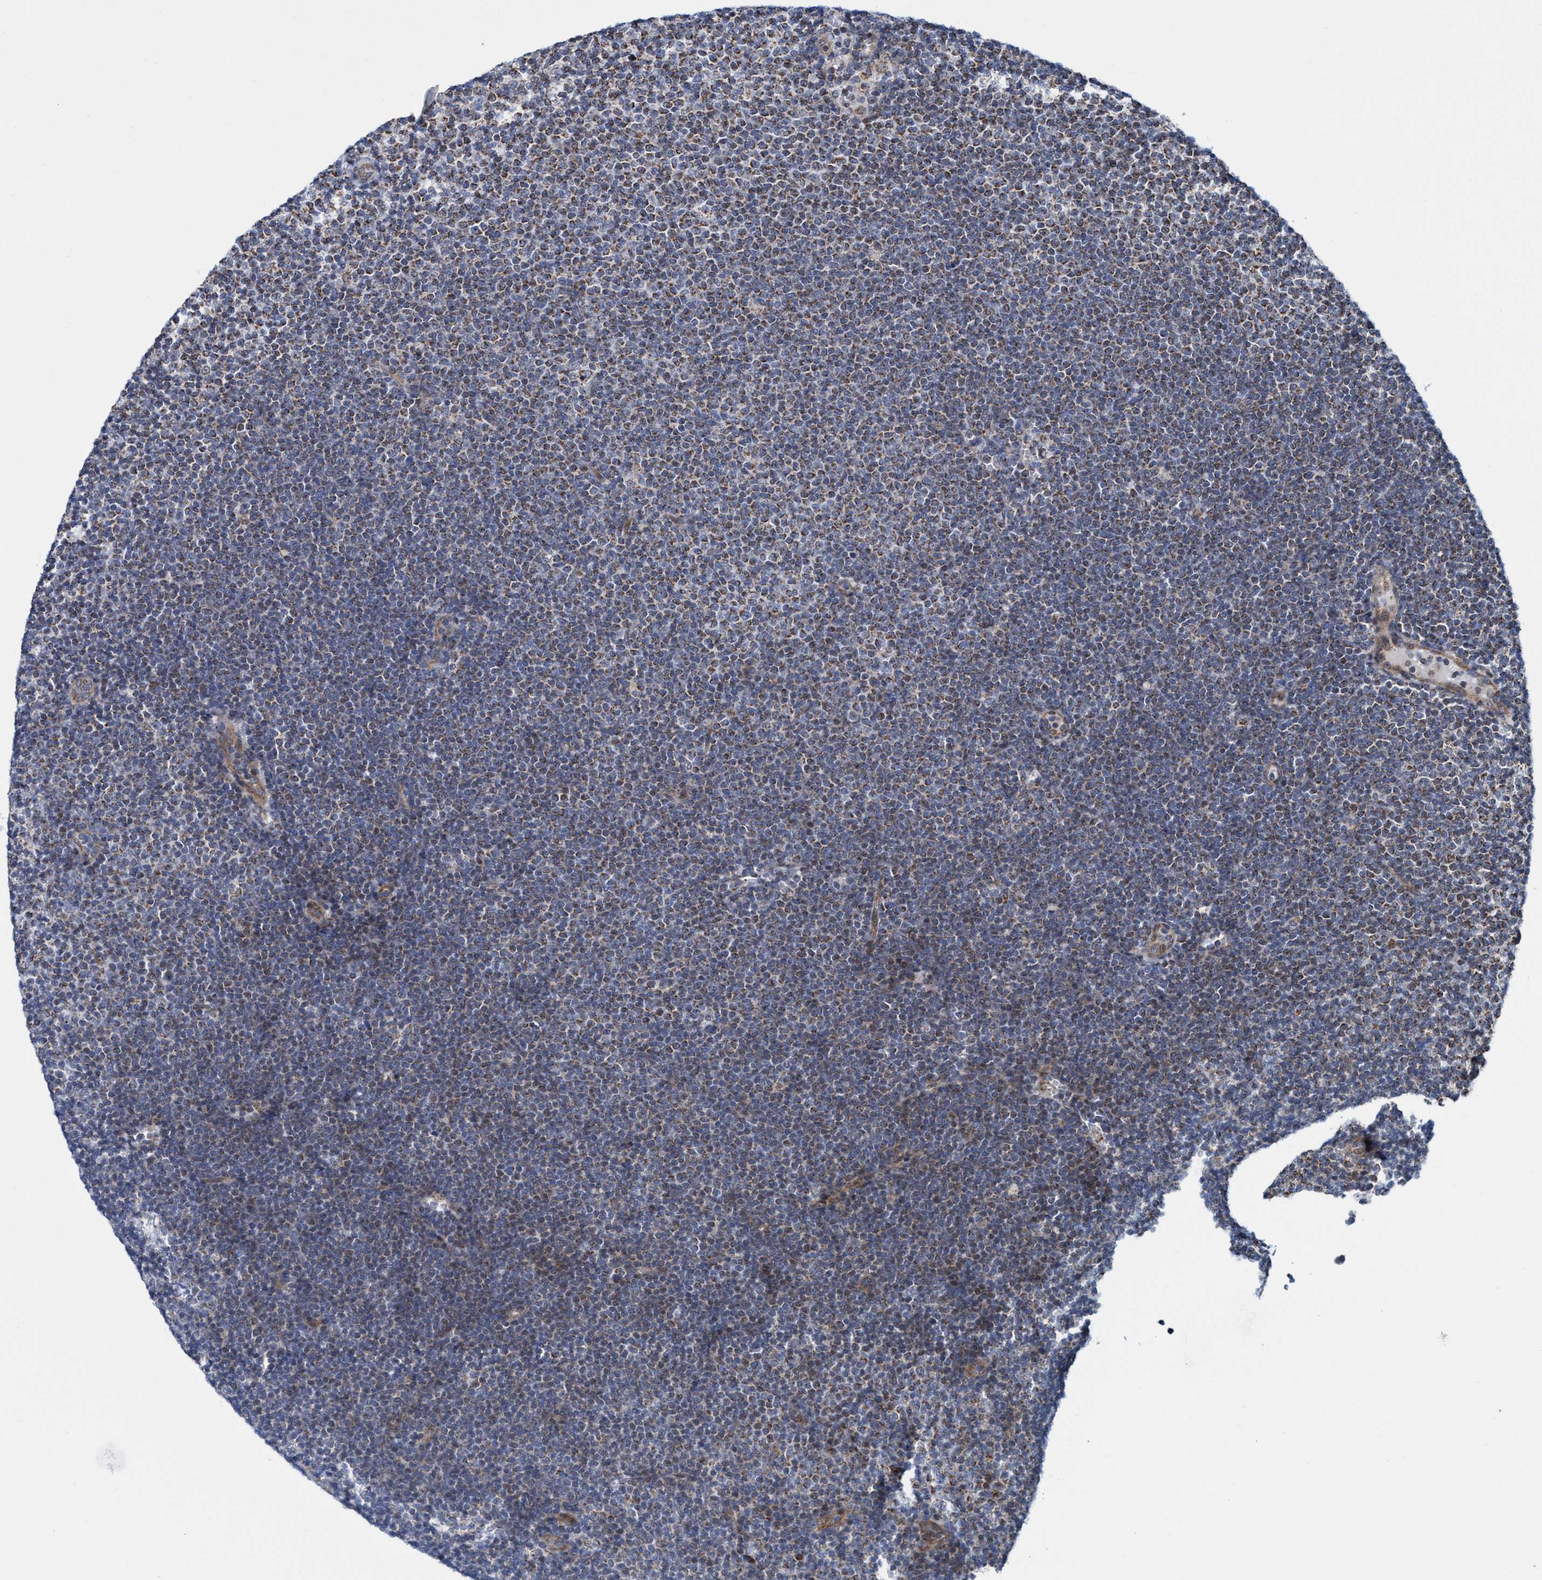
{"staining": {"intensity": "weak", "quantity": ">75%", "location": "cytoplasmic/membranous"}, "tissue": "lymphoma", "cell_type": "Tumor cells", "image_type": "cancer", "snomed": [{"axis": "morphology", "description": "Malignant lymphoma, non-Hodgkin's type, Low grade"}, {"axis": "topography", "description": "Lymph node"}], "caption": "An IHC photomicrograph of neoplastic tissue is shown. Protein staining in brown labels weak cytoplasmic/membranous positivity in low-grade malignant lymphoma, non-Hodgkin's type within tumor cells. Nuclei are stained in blue.", "gene": "POLR1F", "patient": {"sex": "female", "age": 53}}